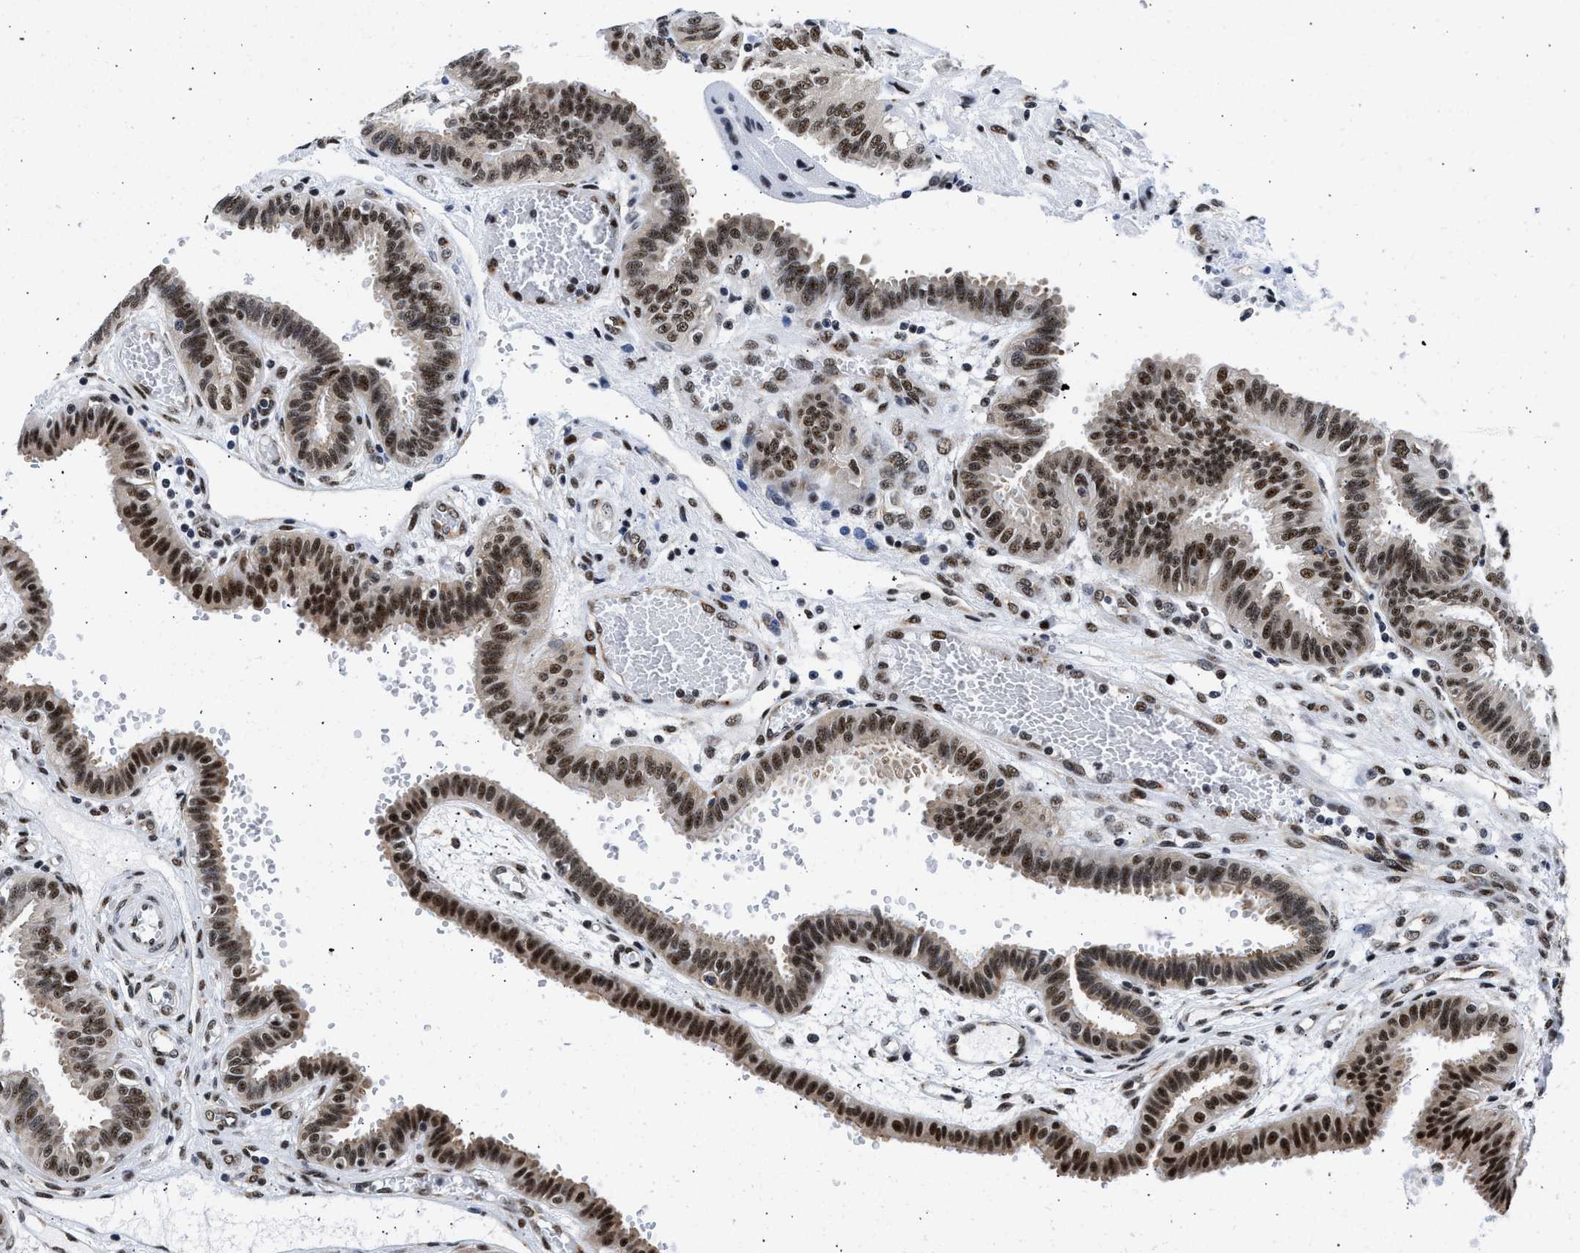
{"staining": {"intensity": "strong", "quantity": ">75%", "location": "nuclear"}, "tissue": "fallopian tube", "cell_type": "Glandular cells", "image_type": "normal", "snomed": [{"axis": "morphology", "description": "Normal tissue, NOS"}, {"axis": "topography", "description": "Fallopian tube"}, {"axis": "topography", "description": "Placenta"}], "caption": "This micrograph demonstrates unremarkable fallopian tube stained with immunohistochemistry (IHC) to label a protein in brown. The nuclear of glandular cells show strong positivity for the protein. Nuclei are counter-stained blue.", "gene": "RBM8A", "patient": {"sex": "female", "age": 32}}